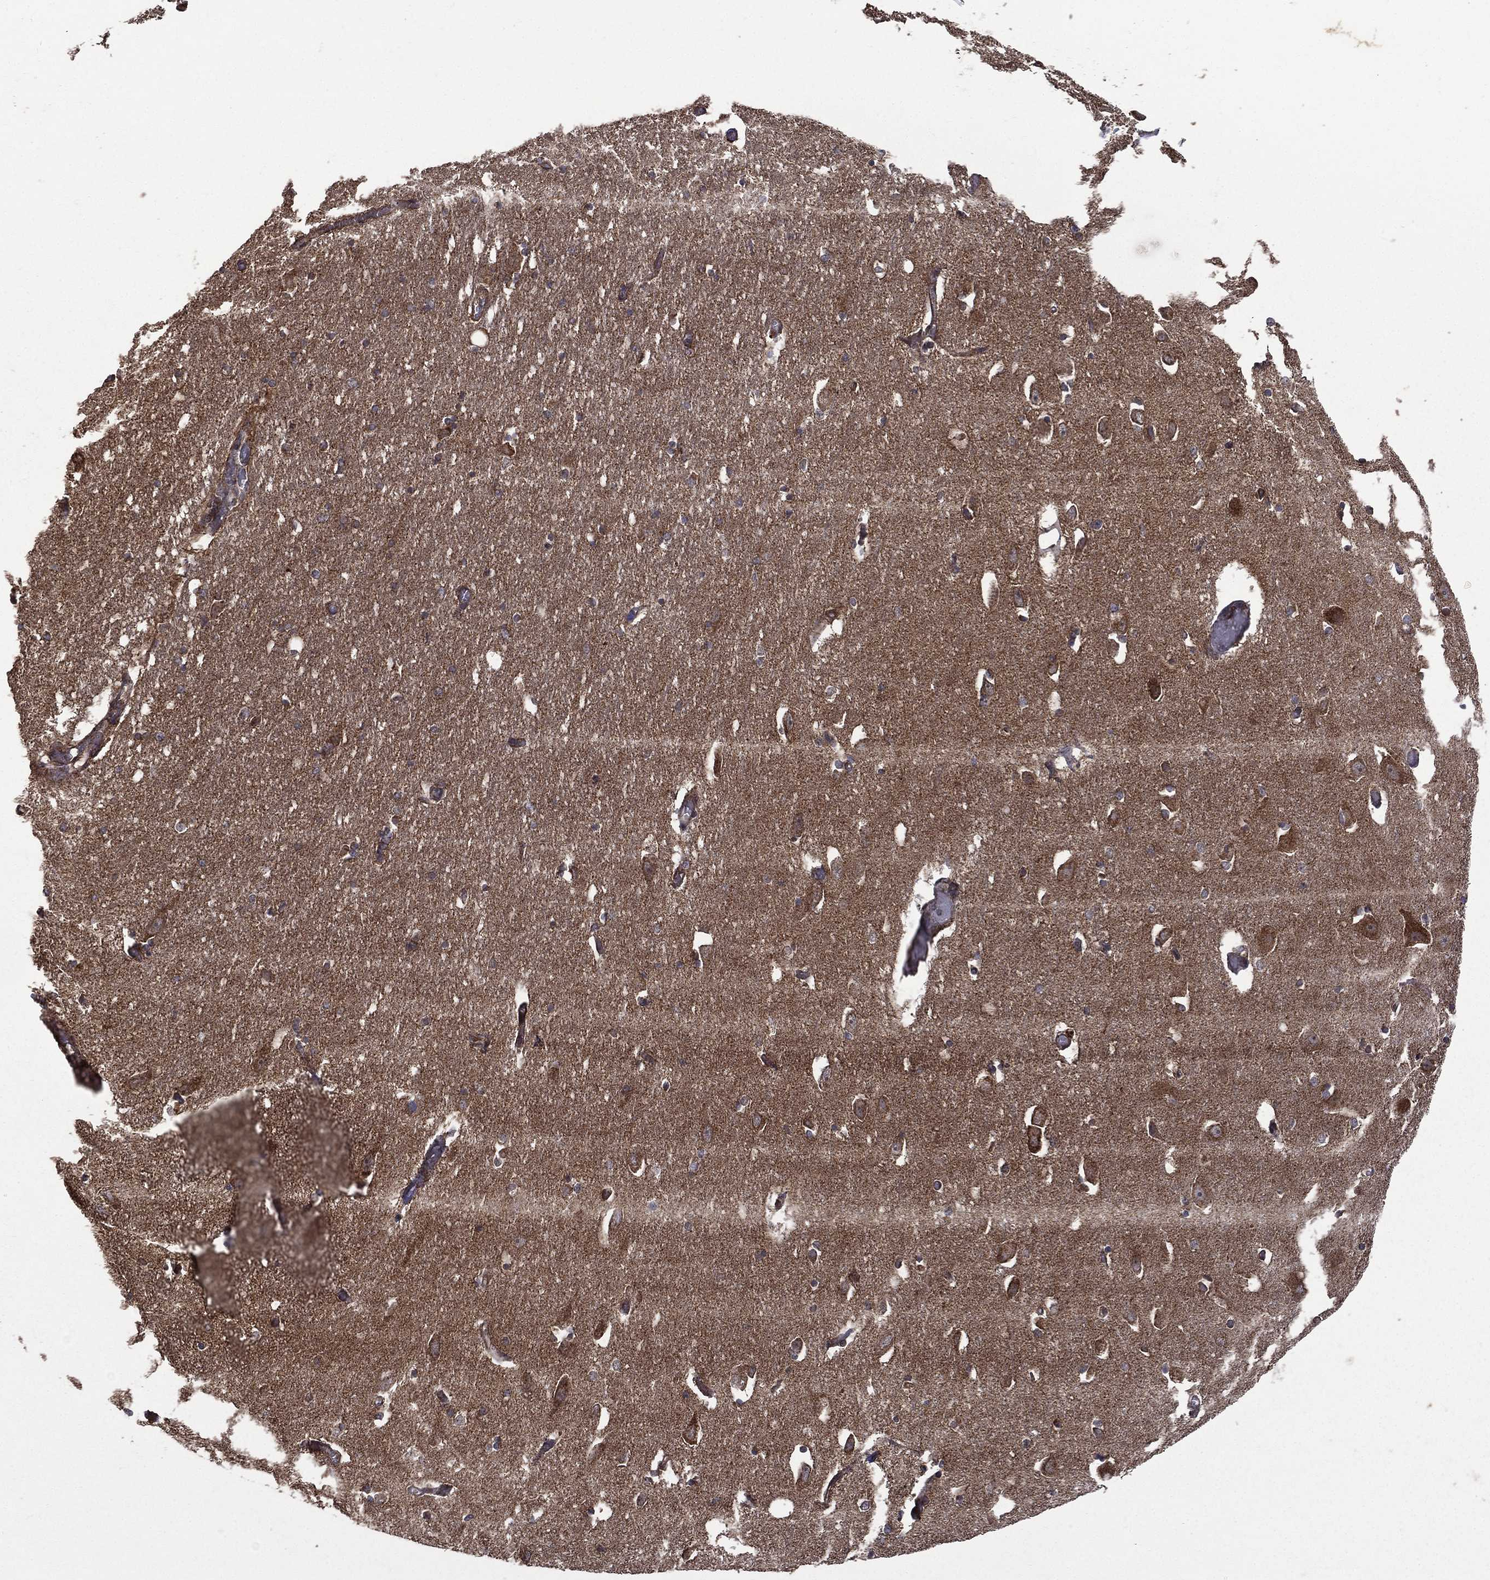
{"staining": {"intensity": "moderate", "quantity": "<25%", "location": "cytoplasmic/membranous"}, "tissue": "hippocampus", "cell_type": "Glial cells", "image_type": "normal", "snomed": [{"axis": "morphology", "description": "Normal tissue, NOS"}, {"axis": "topography", "description": "Lateral ventricle wall"}, {"axis": "topography", "description": "Hippocampus"}], "caption": "About <25% of glial cells in benign hippocampus show moderate cytoplasmic/membranous protein staining as visualized by brown immunohistochemical staining.", "gene": "GIMAP6", "patient": {"sex": "female", "age": 63}}